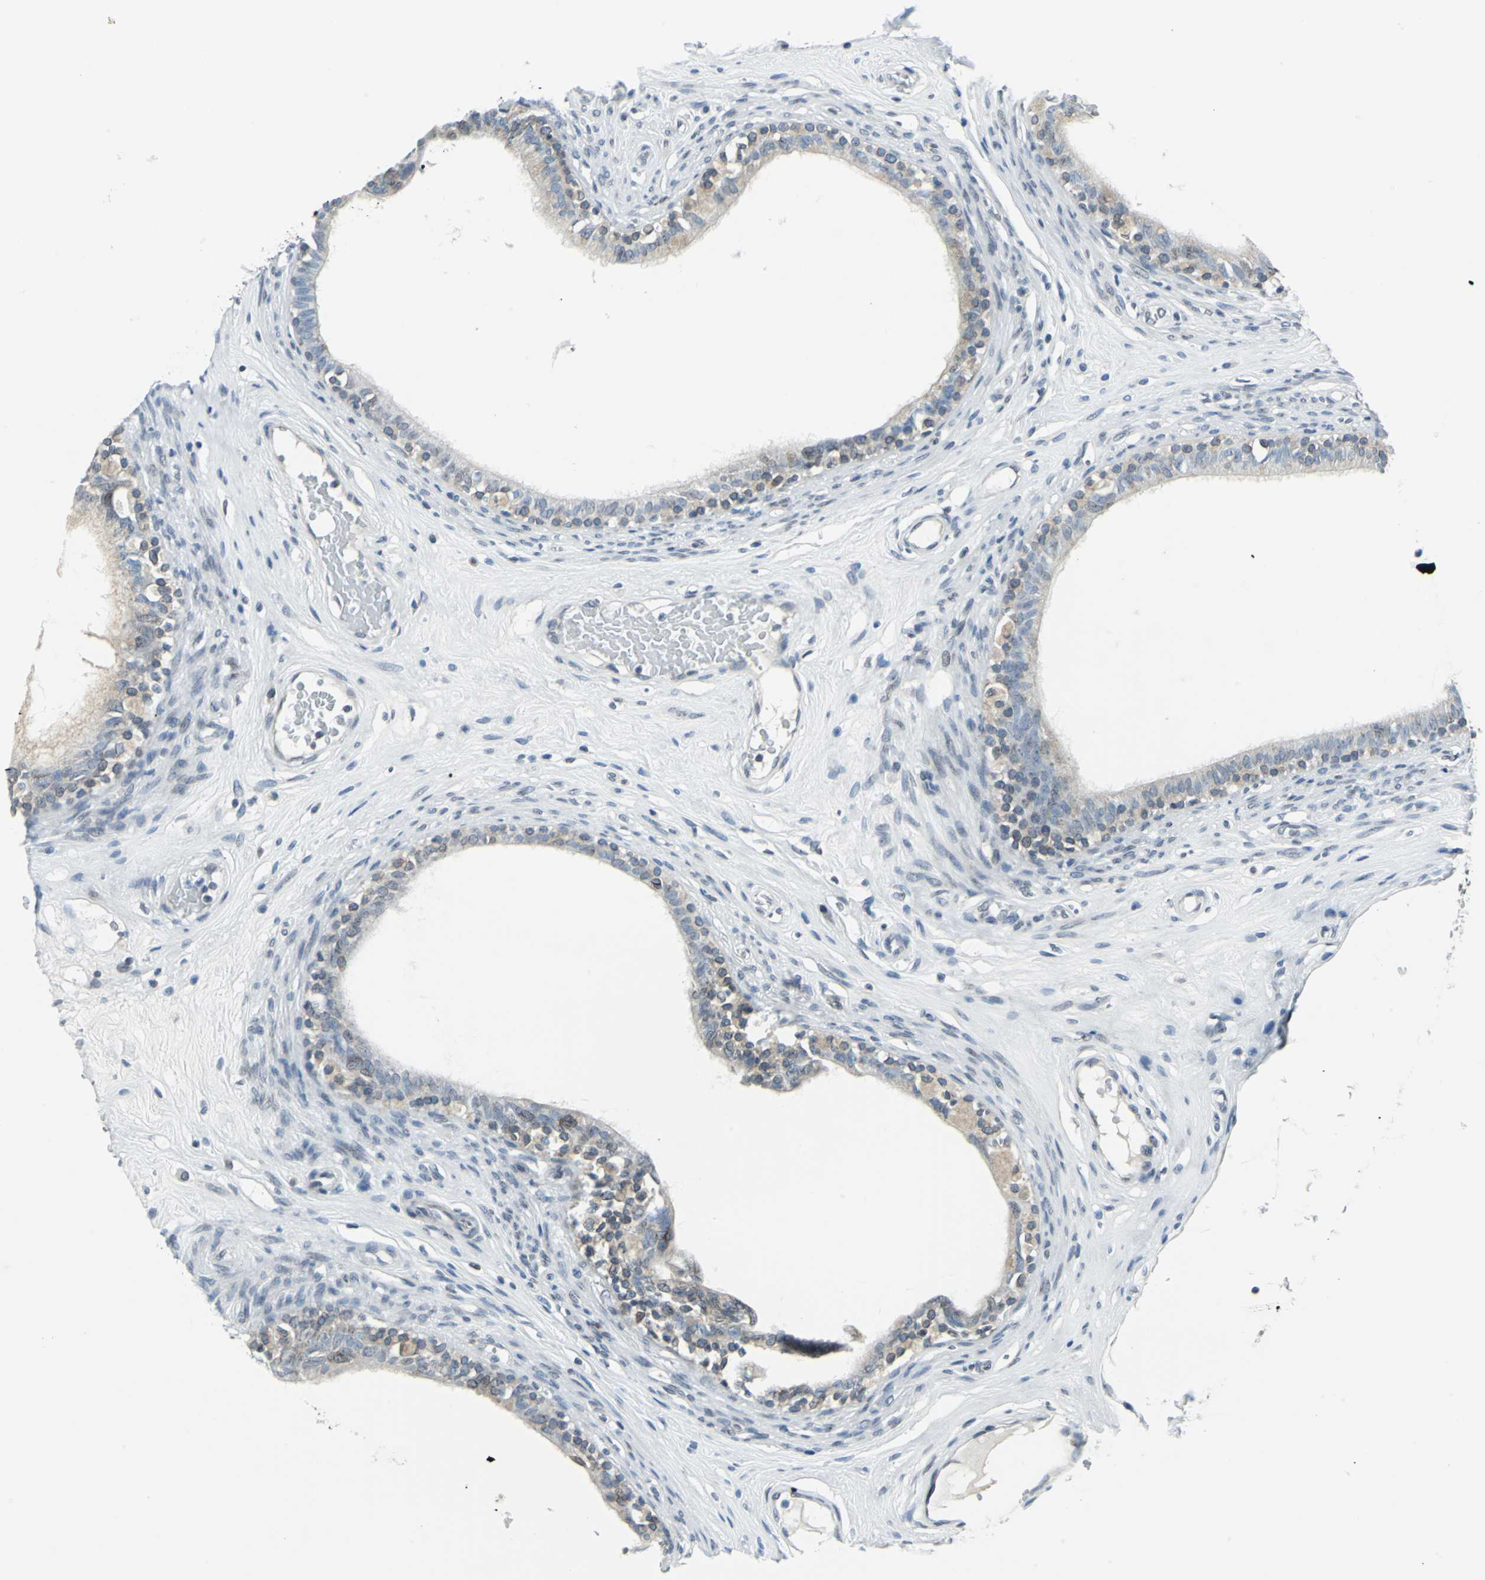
{"staining": {"intensity": "moderate", "quantity": ">75%", "location": "cytoplasmic/membranous,nuclear"}, "tissue": "epididymis", "cell_type": "Glandular cells", "image_type": "normal", "snomed": [{"axis": "morphology", "description": "Normal tissue, NOS"}, {"axis": "morphology", "description": "Inflammation, NOS"}, {"axis": "topography", "description": "Epididymis"}], "caption": "Epididymis stained with IHC demonstrates moderate cytoplasmic/membranous,nuclear staining in about >75% of glandular cells. (DAB IHC, brown staining for protein, blue staining for nuclei).", "gene": "SNUPN", "patient": {"sex": "male", "age": 84}}